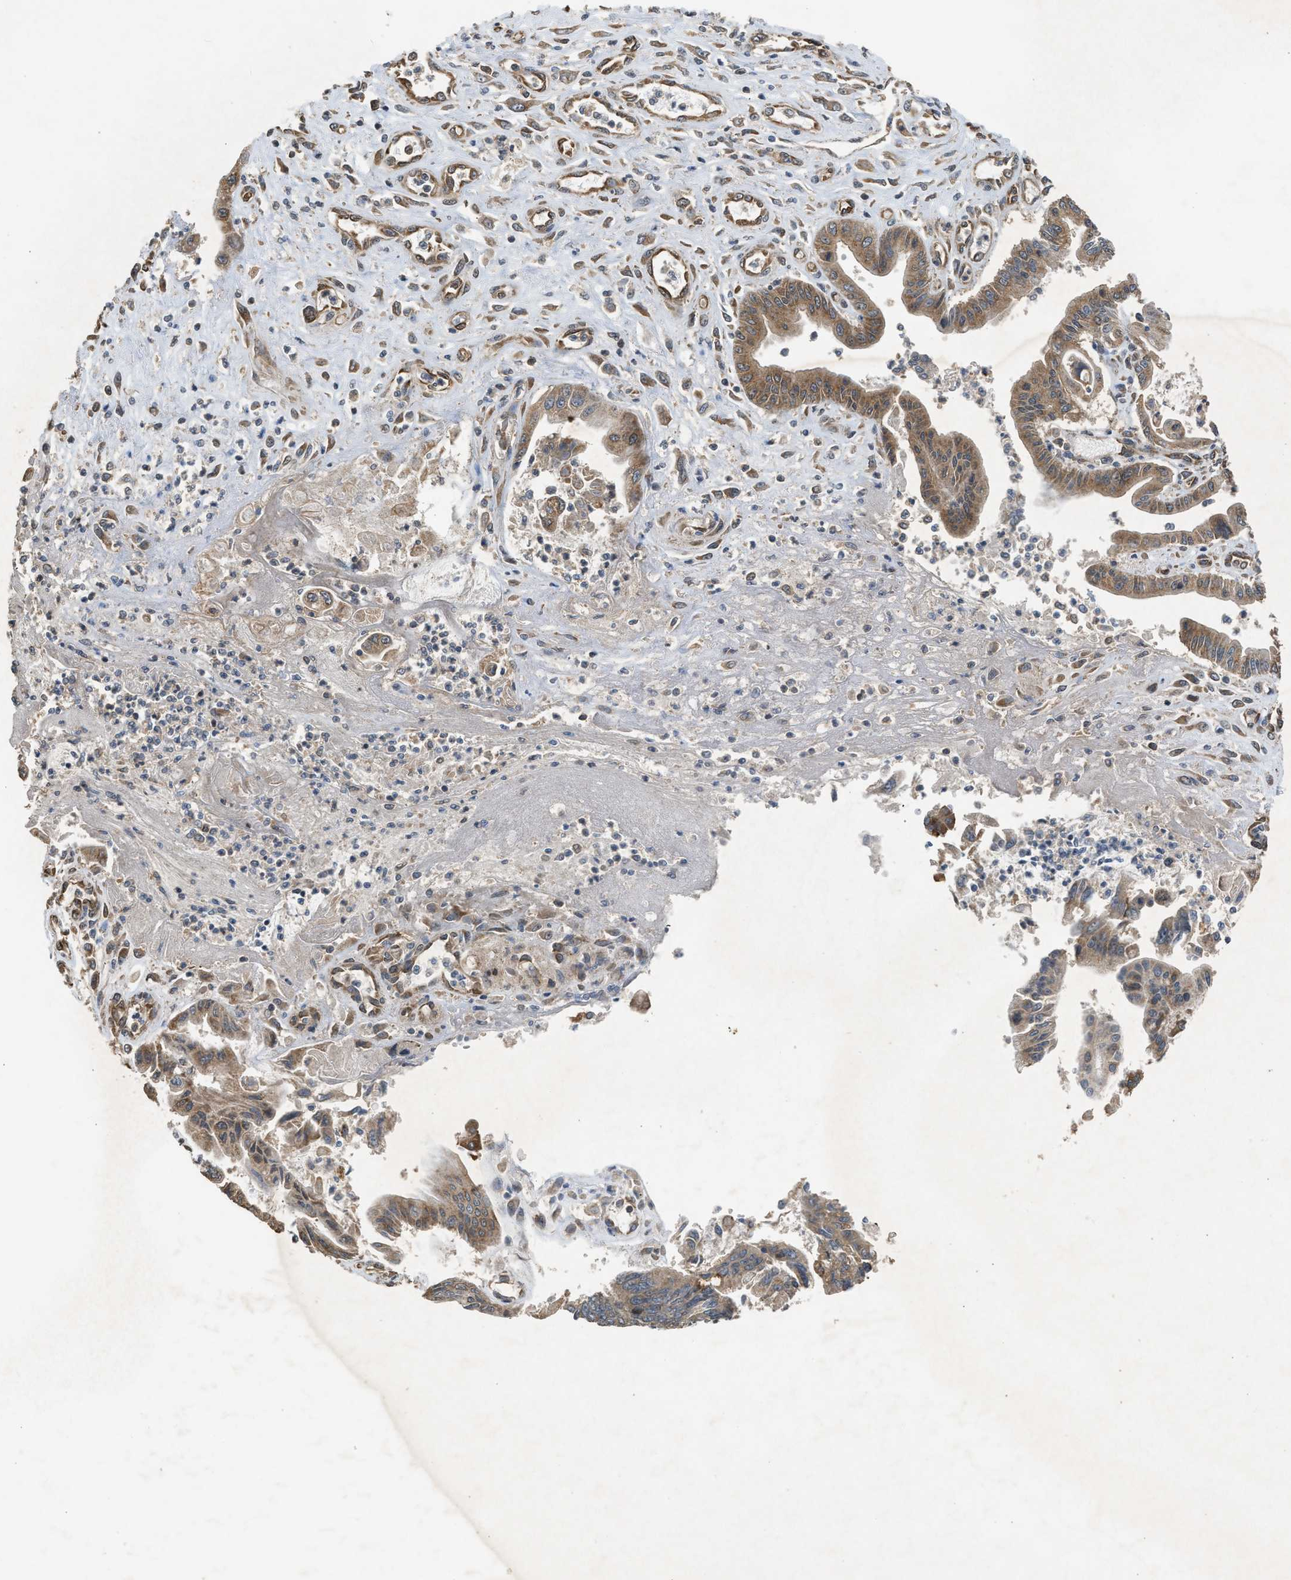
{"staining": {"intensity": "moderate", "quantity": ">75%", "location": "cytoplasmic/membranous"}, "tissue": "pancreatic cancer", "cell_type": "Tumor cells", "image_type": "cancer", "snomed": [{"axis": "morphology", "description": "Adenocarcinoma, NOS"}, {"axis": "topography", "description": "Pancreas"}], "caption": "A brown stain labels moderate cytoplasmic/membranous staining of a protein in pancreatic cancer tumor cells.", "gene": "HIP1R", "patient": {"sex": "male", "age": 56}}